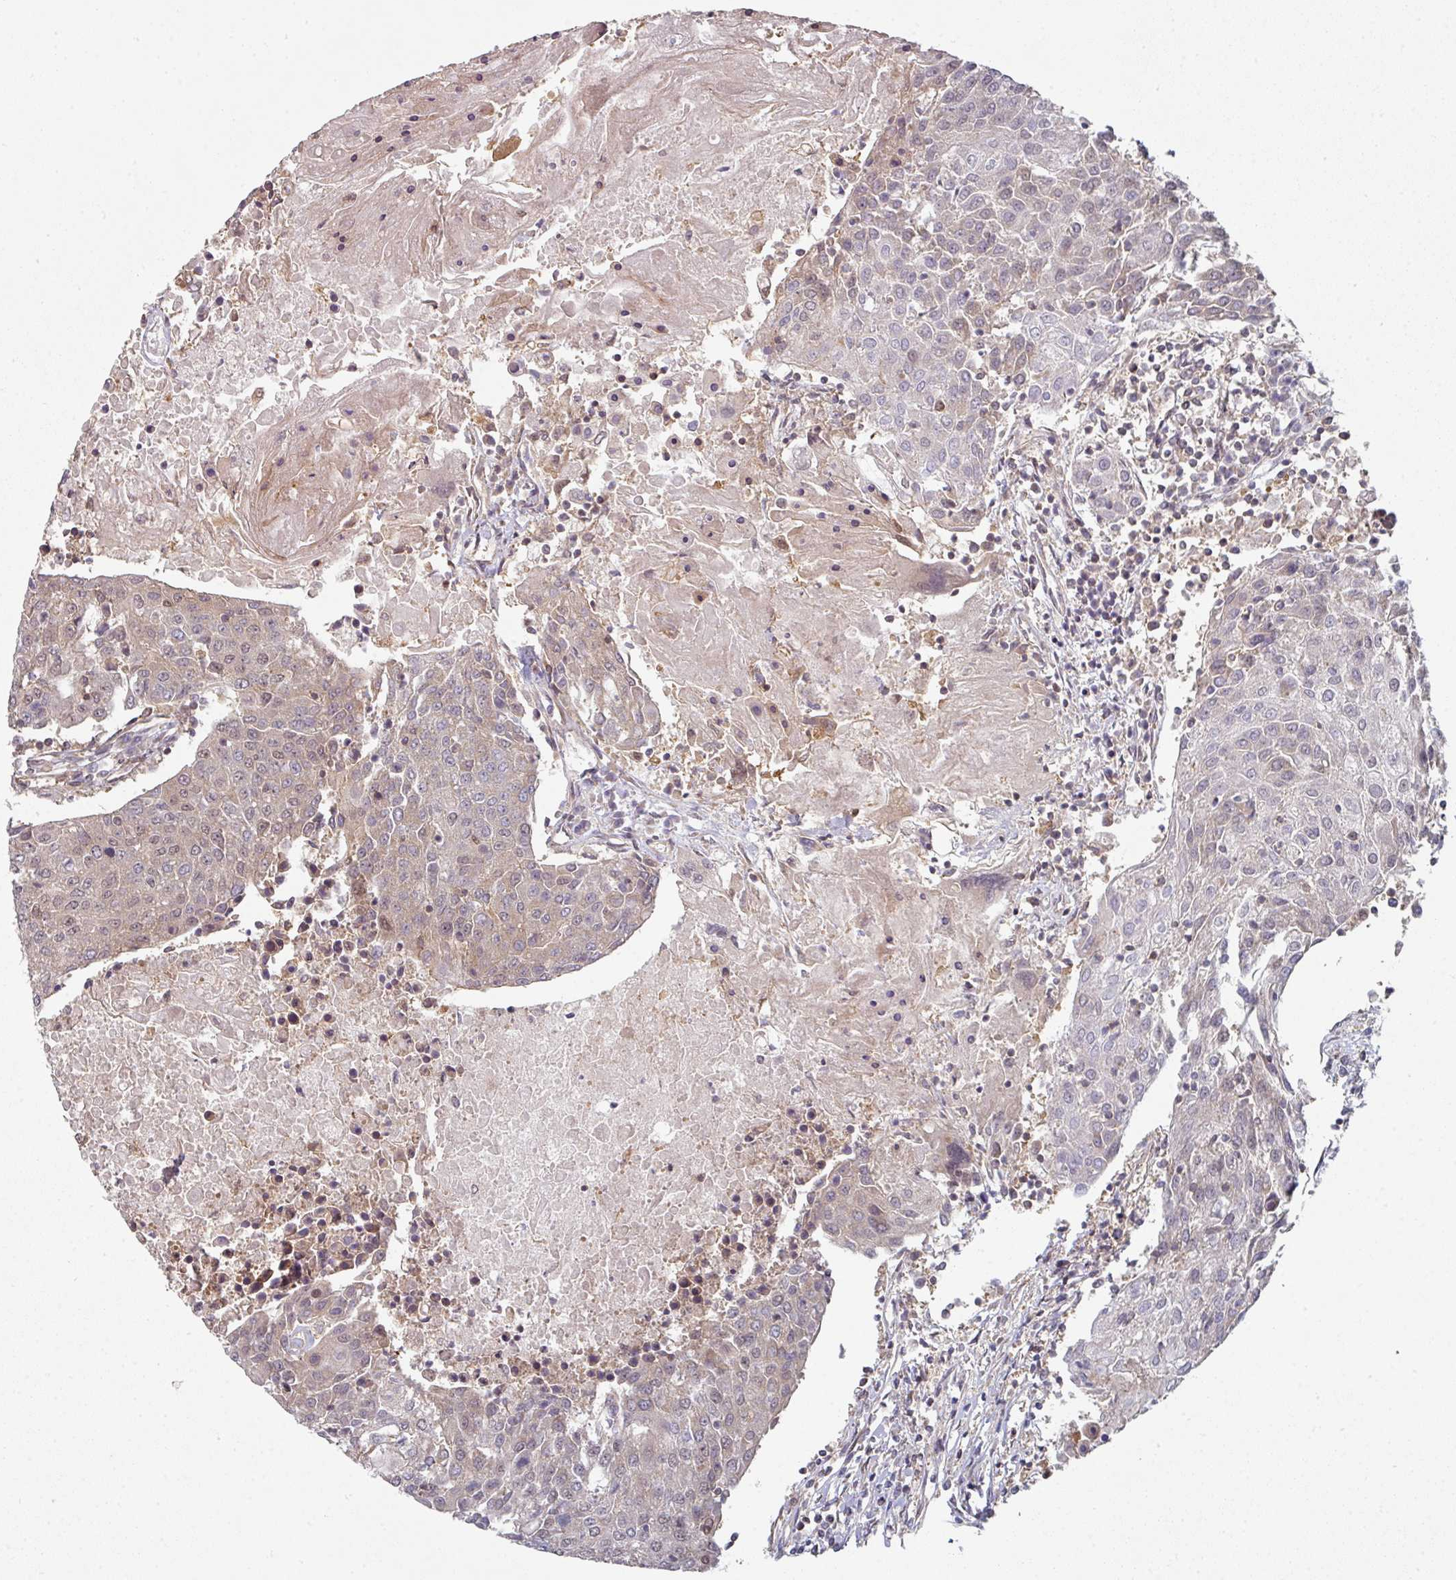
{"staining": {"intensity": "weak", "quantity": "<25%", "location": "nuclear"}, "tissue": "urothelial cancer", "cell_type": "Tumor cells", "image_type": "cancer", "snomed": [{"axis": "morphology", "description": "Urothelial carcinoma, High grade"}, {"axis": "topography", "description": "Urinary bladder"}], "caption": "Tumor cells show no significant staining in high-grade urothelial carcinoma. (Stains: DAB immunohistochemistry with hematoxylin counter stain, Microscopy: brightfield microscopy at high magnification).", "gene": "PSME3IP1", "patient": {"sex": "female", "age": 85}}